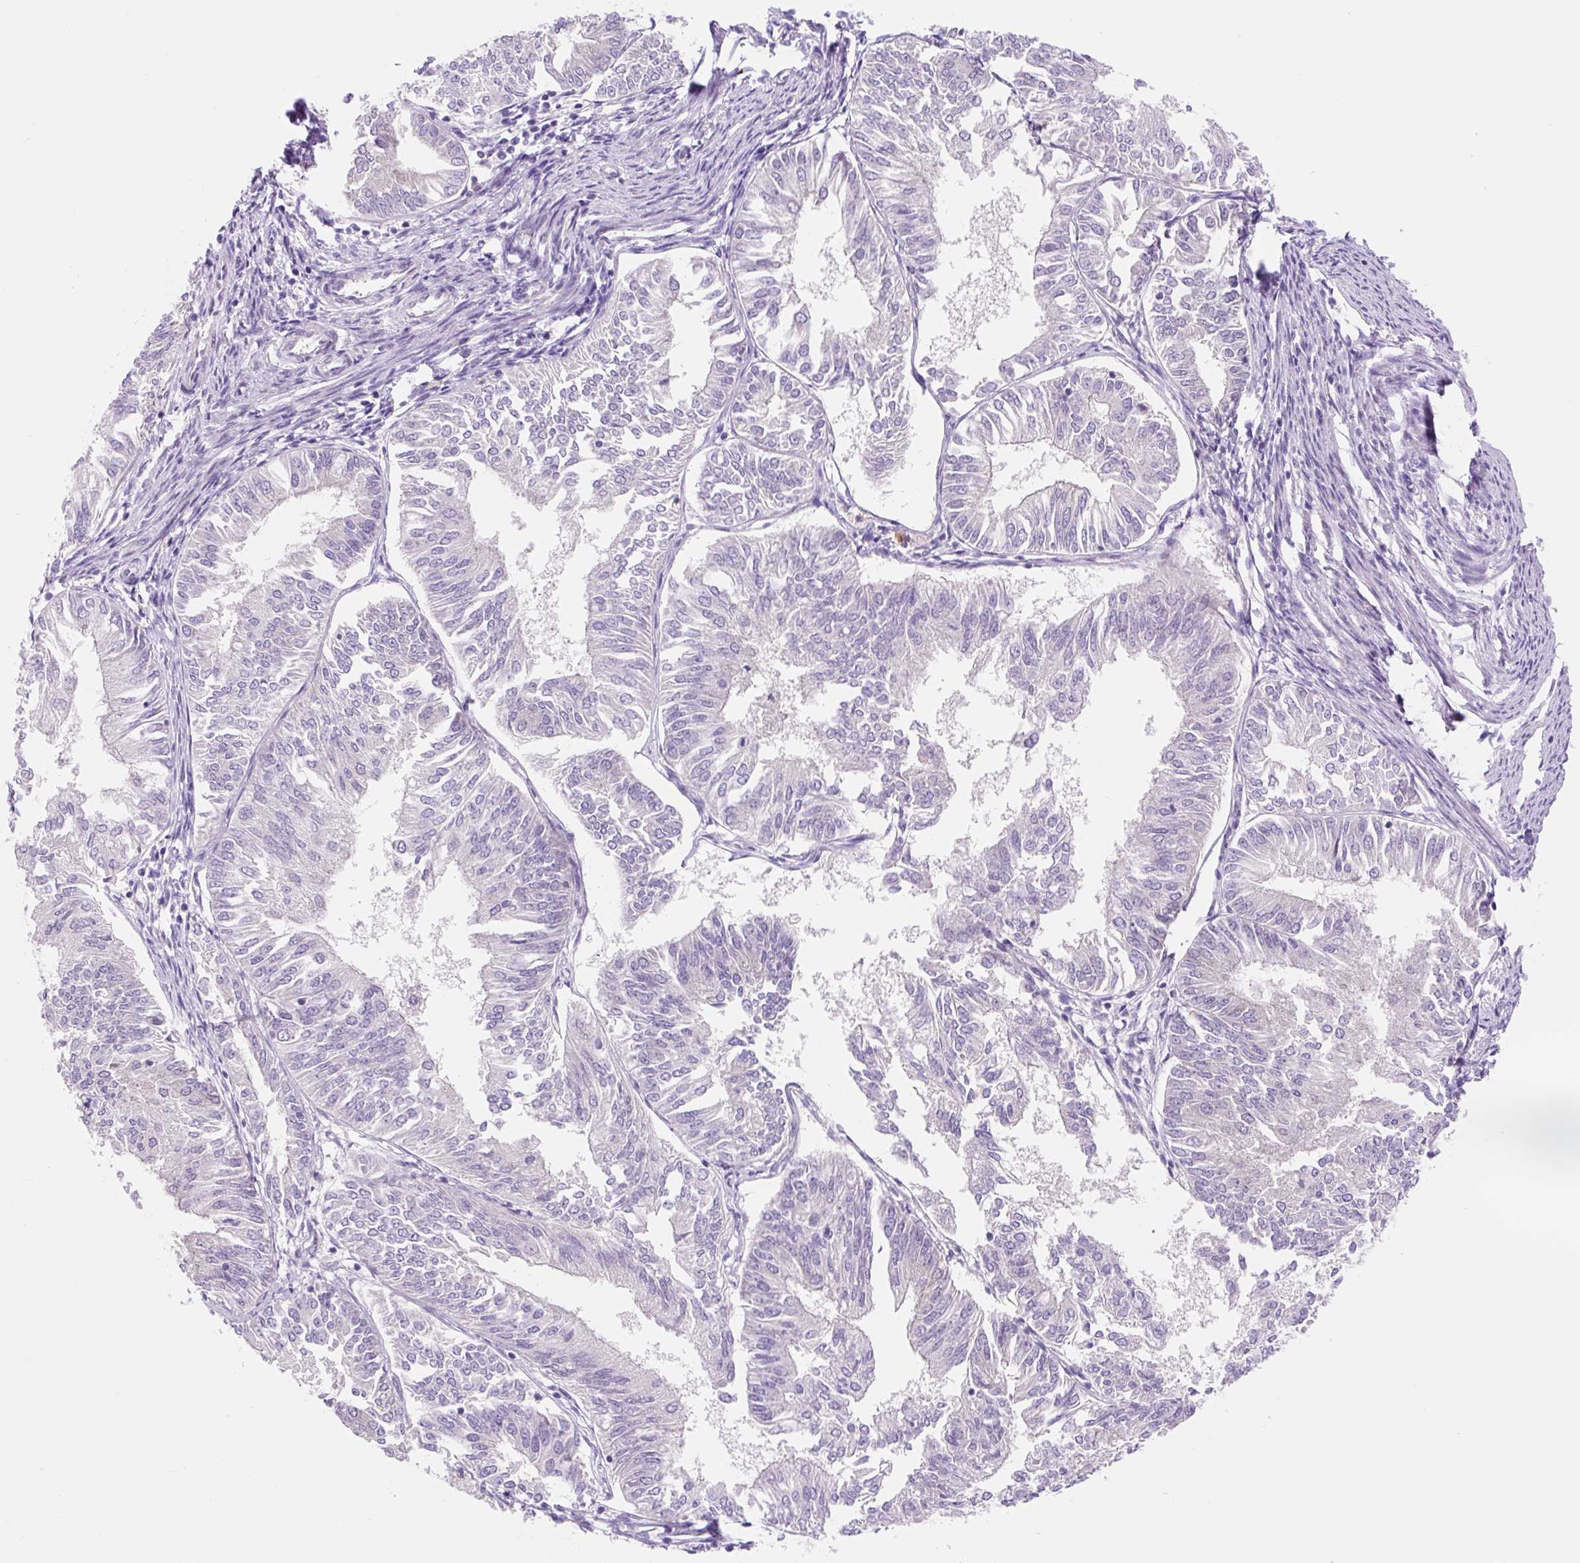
{"staining": {"intensity": "negative", "quantity": "none", "location": "none"}, "tissue": "endometrial cancer", "cell_type": "Tumor cells", "image_type": "cancer", "snomed": [{"axis": "morphology", "description": "Adenocarcinoma, NOS"}, {"axis": "topography", "description": "Endometrium"}], "caption": "Tumor cells show no significant positivity in endometrial cancer. (DAB immunohistochemistry, high magnification).", "gene": "CELF6", "patient": {"sex": "female", "age": 58}}